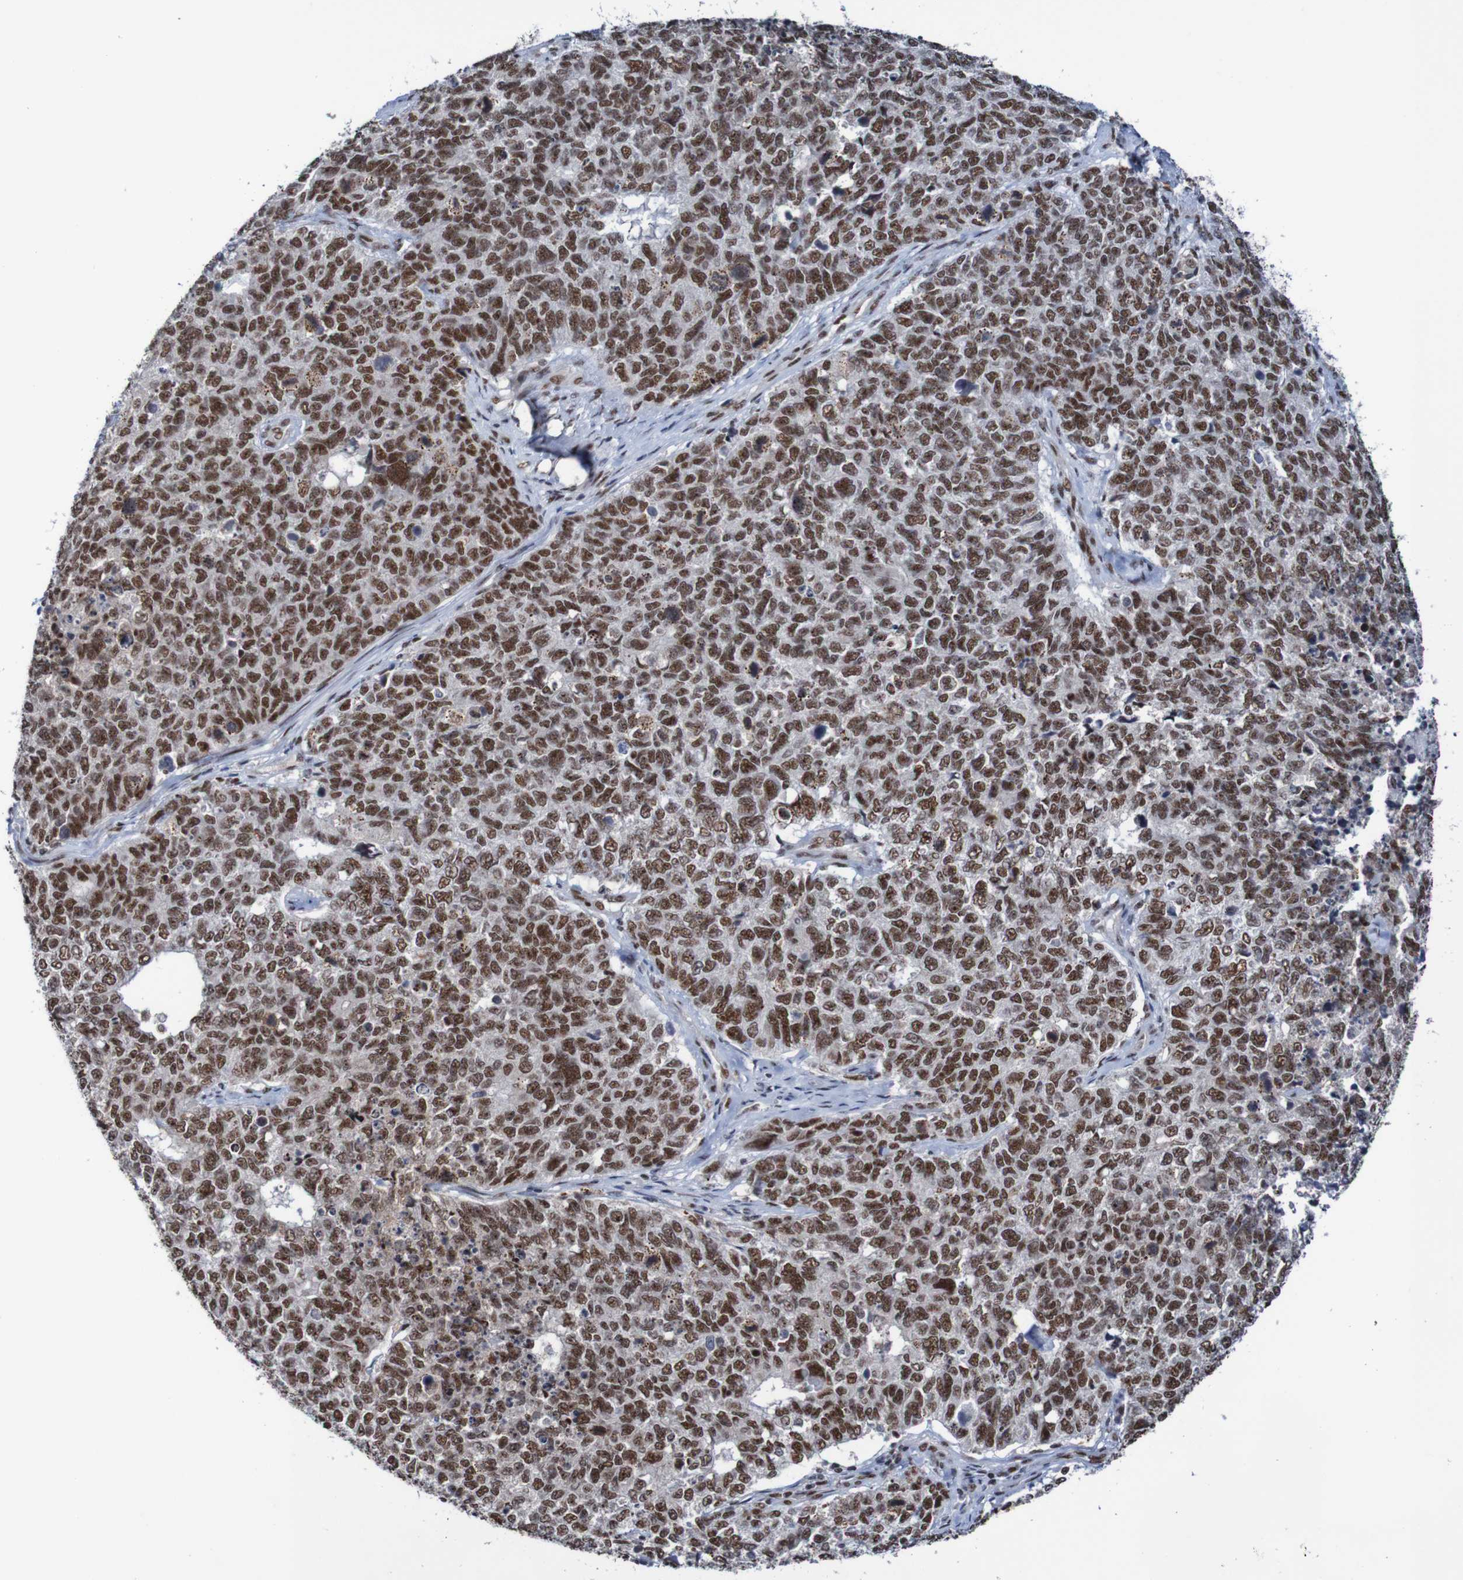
{"staining": {"intensity": "strong", "quantity": ">75%", "location": "nuclear"}, "tissue": "cervical cancer", "cell_type": "Tumor cells", "image_type": "cancer", "snomed": [{"axis": "morphology", "description": "Squamous cell carcinoma, NOS"}, {"axis": "topography", "description": "Cervix"}], "caption": "Brown immunohistochemical staining in human cervical squamous cell carcinoma shows strong nuclear staining in approximately >75% of tumor cells. Using DAB (3,3'-diaminobenzidine) (brown) and hematoxylin (blue) stains, captured at high magnification using brightfield microscopy.", "gene": "CDC5L", "patient": {"sex": "female", "age": 63}}